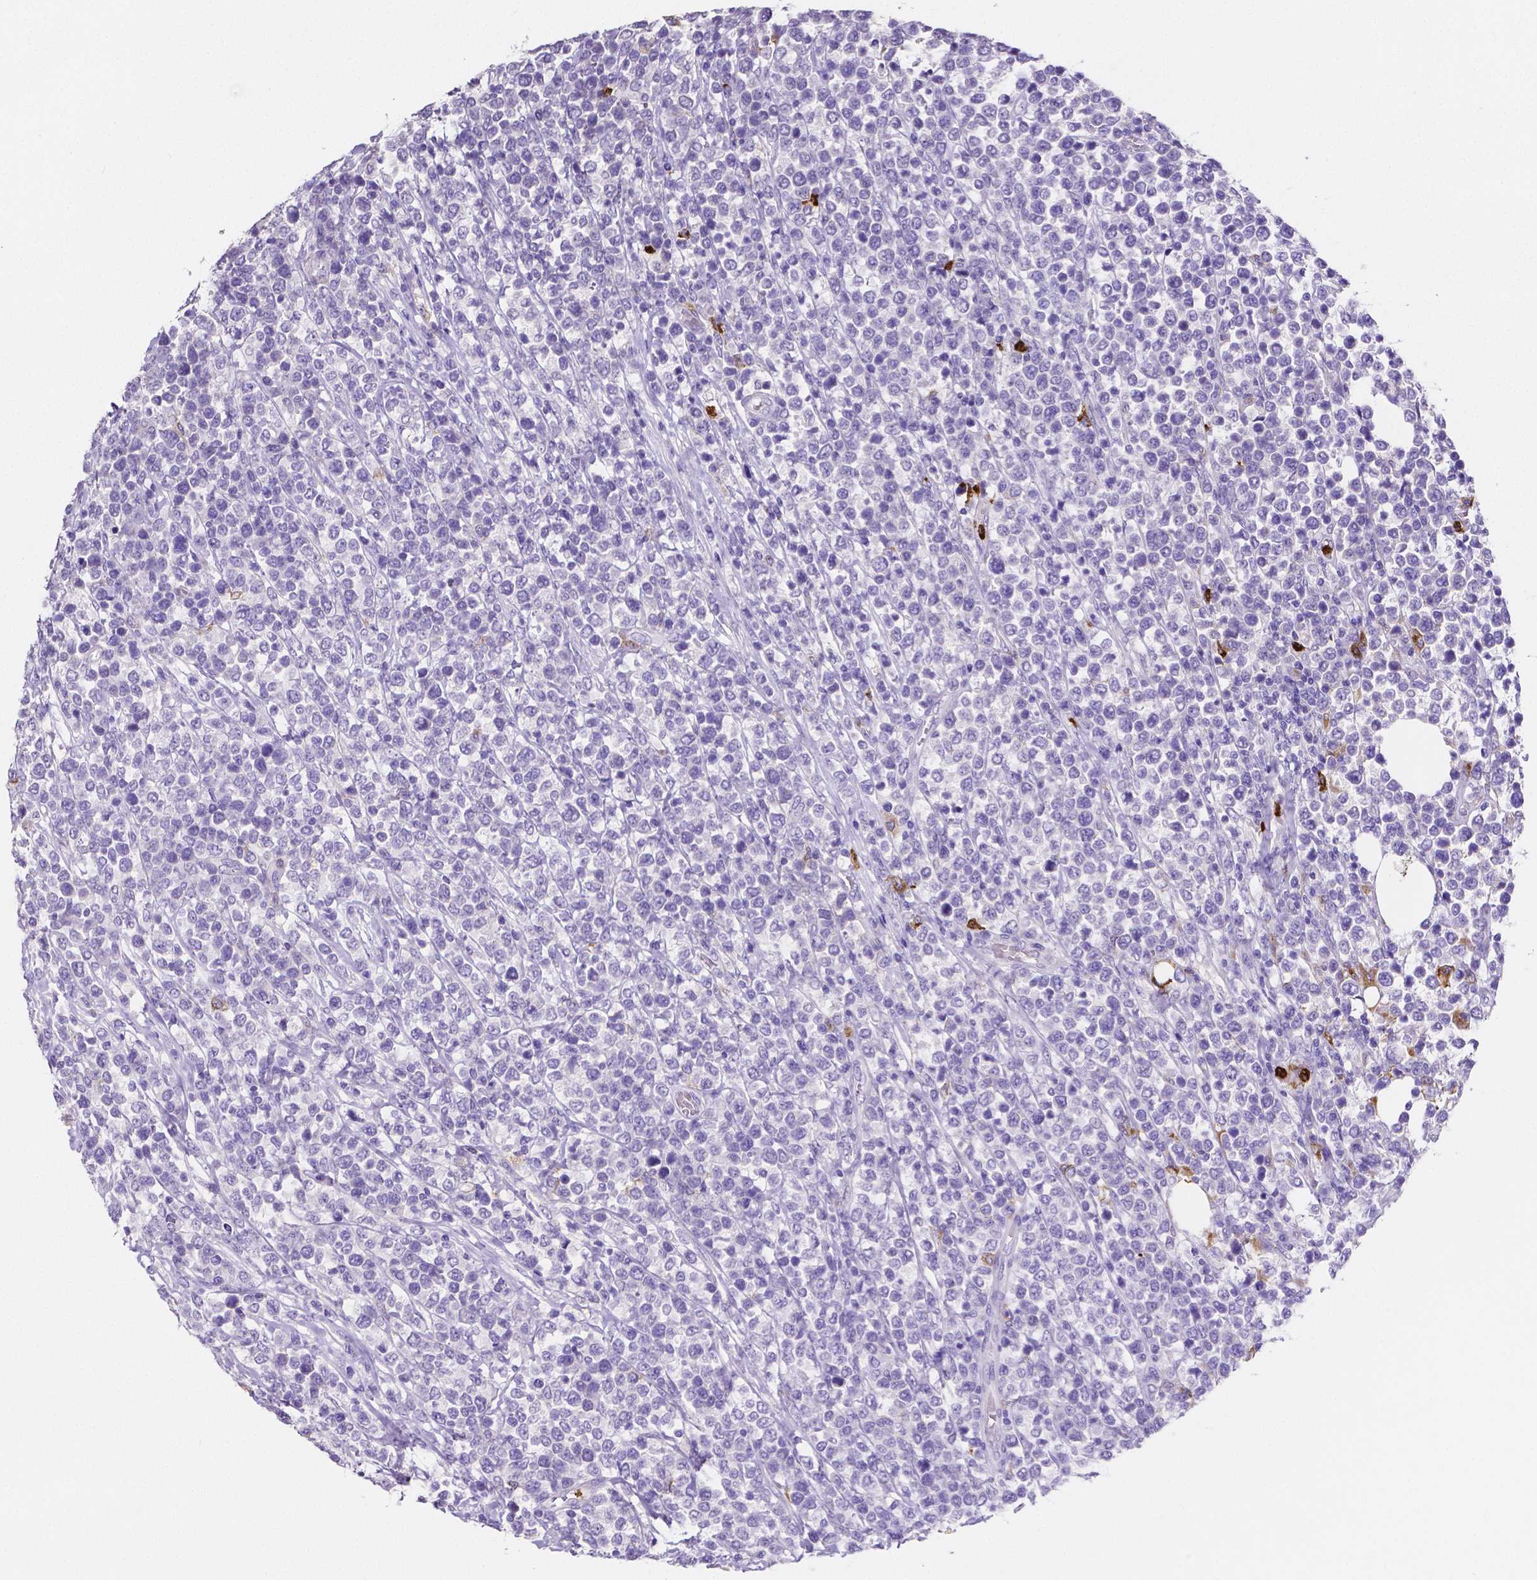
{"staining": {"intensity": "negative", "quantity": "none", "location": "none"}, "tissue": "lymphoma", "cell_type": "Tumor cells", "image_type": "cancer", "snomed": [{"axis": "morphology", "description": "Malignant lymphoma, non-Hodgkin's type, High grade"}, {"axis": "topography", "description": "Soft tissue"}], "caption": "Immunohistochemistry of malignant lymphoma, non-Hodgkin's type (high-grade) demonstrates no positivity in tumor cells.", "gene": "MMP9", "patient": {"sex": "female", "age": 56}}